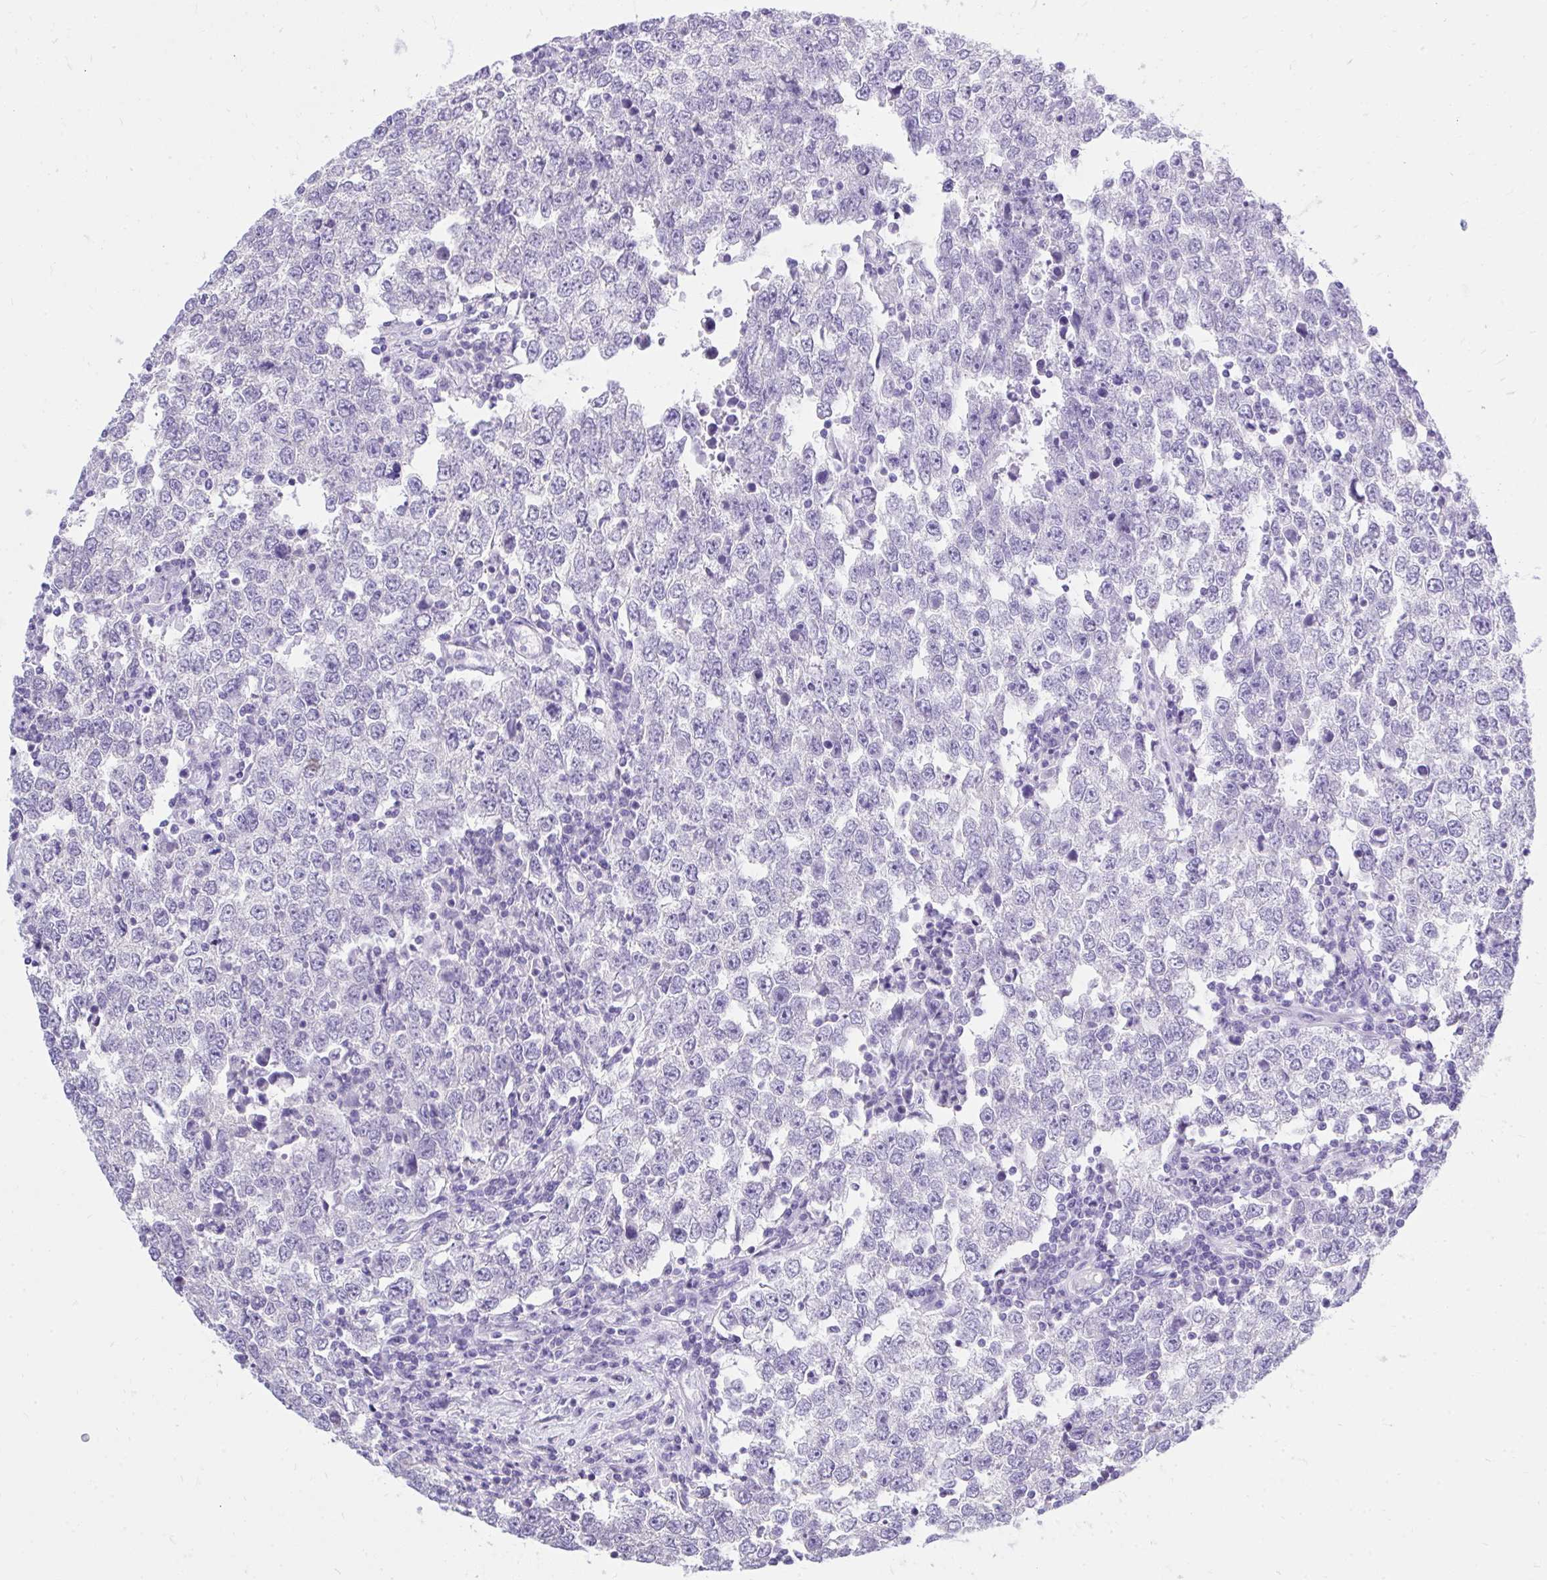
{"staining": {"intensity": "negative", "quantity": "none", "location": "none"}, "tissue": "testis cancer", "cell_type": "Tumor cells", "image_type": "cancer", "snomed": [{"axis": "morphology", "description": "Seminoma, NOS"}, {"axis": "morphology", "description": "Carcinoma, Embryonal, NOS"}, {"axis": "topography", "description": "Testis"}], "caption": "High power microscopy image of an IHC histopathology image of seminoma (testis), revealing no significant staining in tumor cells.", "gene": "PSD", "patient": {"sex": "male", "age": 28}}